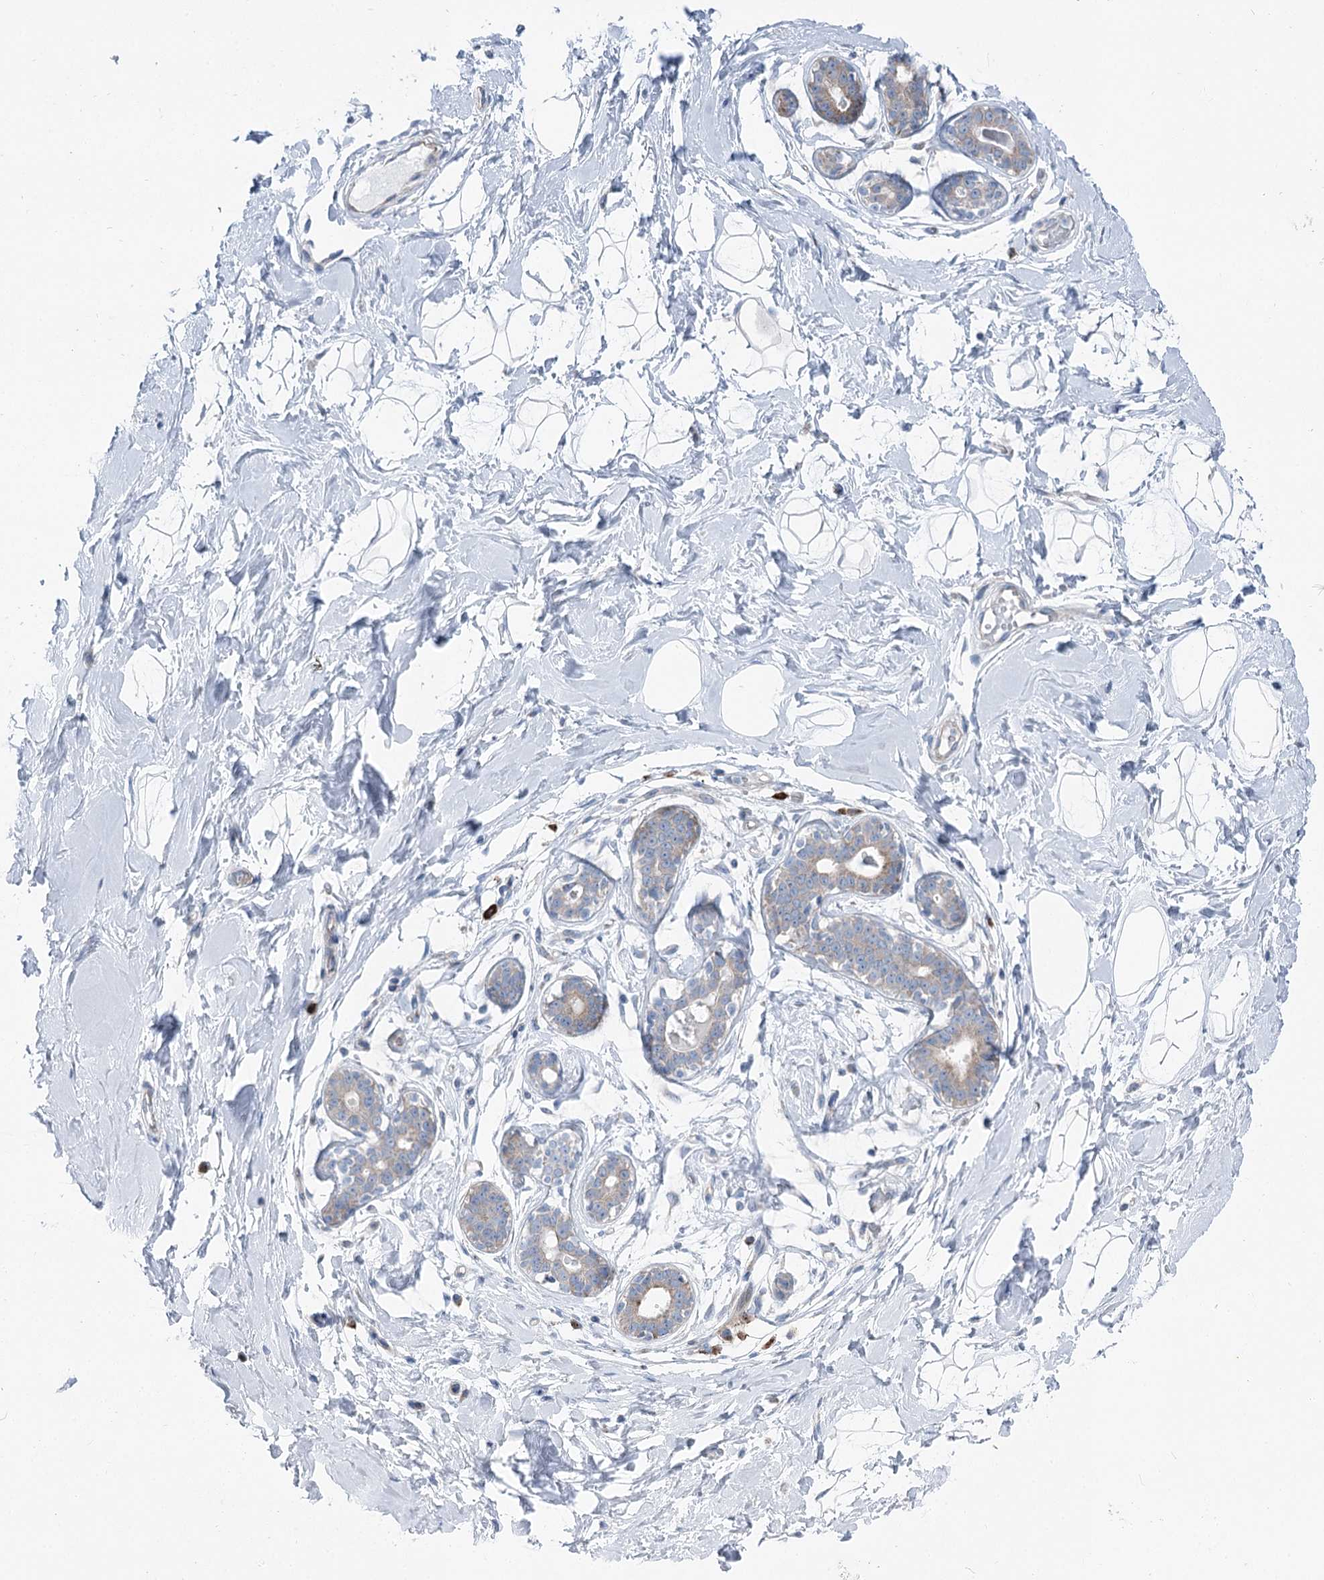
{"staining": {"intensity": "negative", "quantity": "none", "location": "none"}, "tissue": "breast", "cell_type": "Adipocytes", "image_type": "normal", "snomed": [{"axis": "morphology", "description": "Normal tissue, NOS"}, {"axis": "morphology", "description": "Adenoma, NOS"}, {"axis": "topography", "description": "Breast"}], "caption": "The histopathology image reveals no staining of adipocytes in benign breast.", "gene": "POGLUT1", "patient": {"sex": "female", "age": 23}}